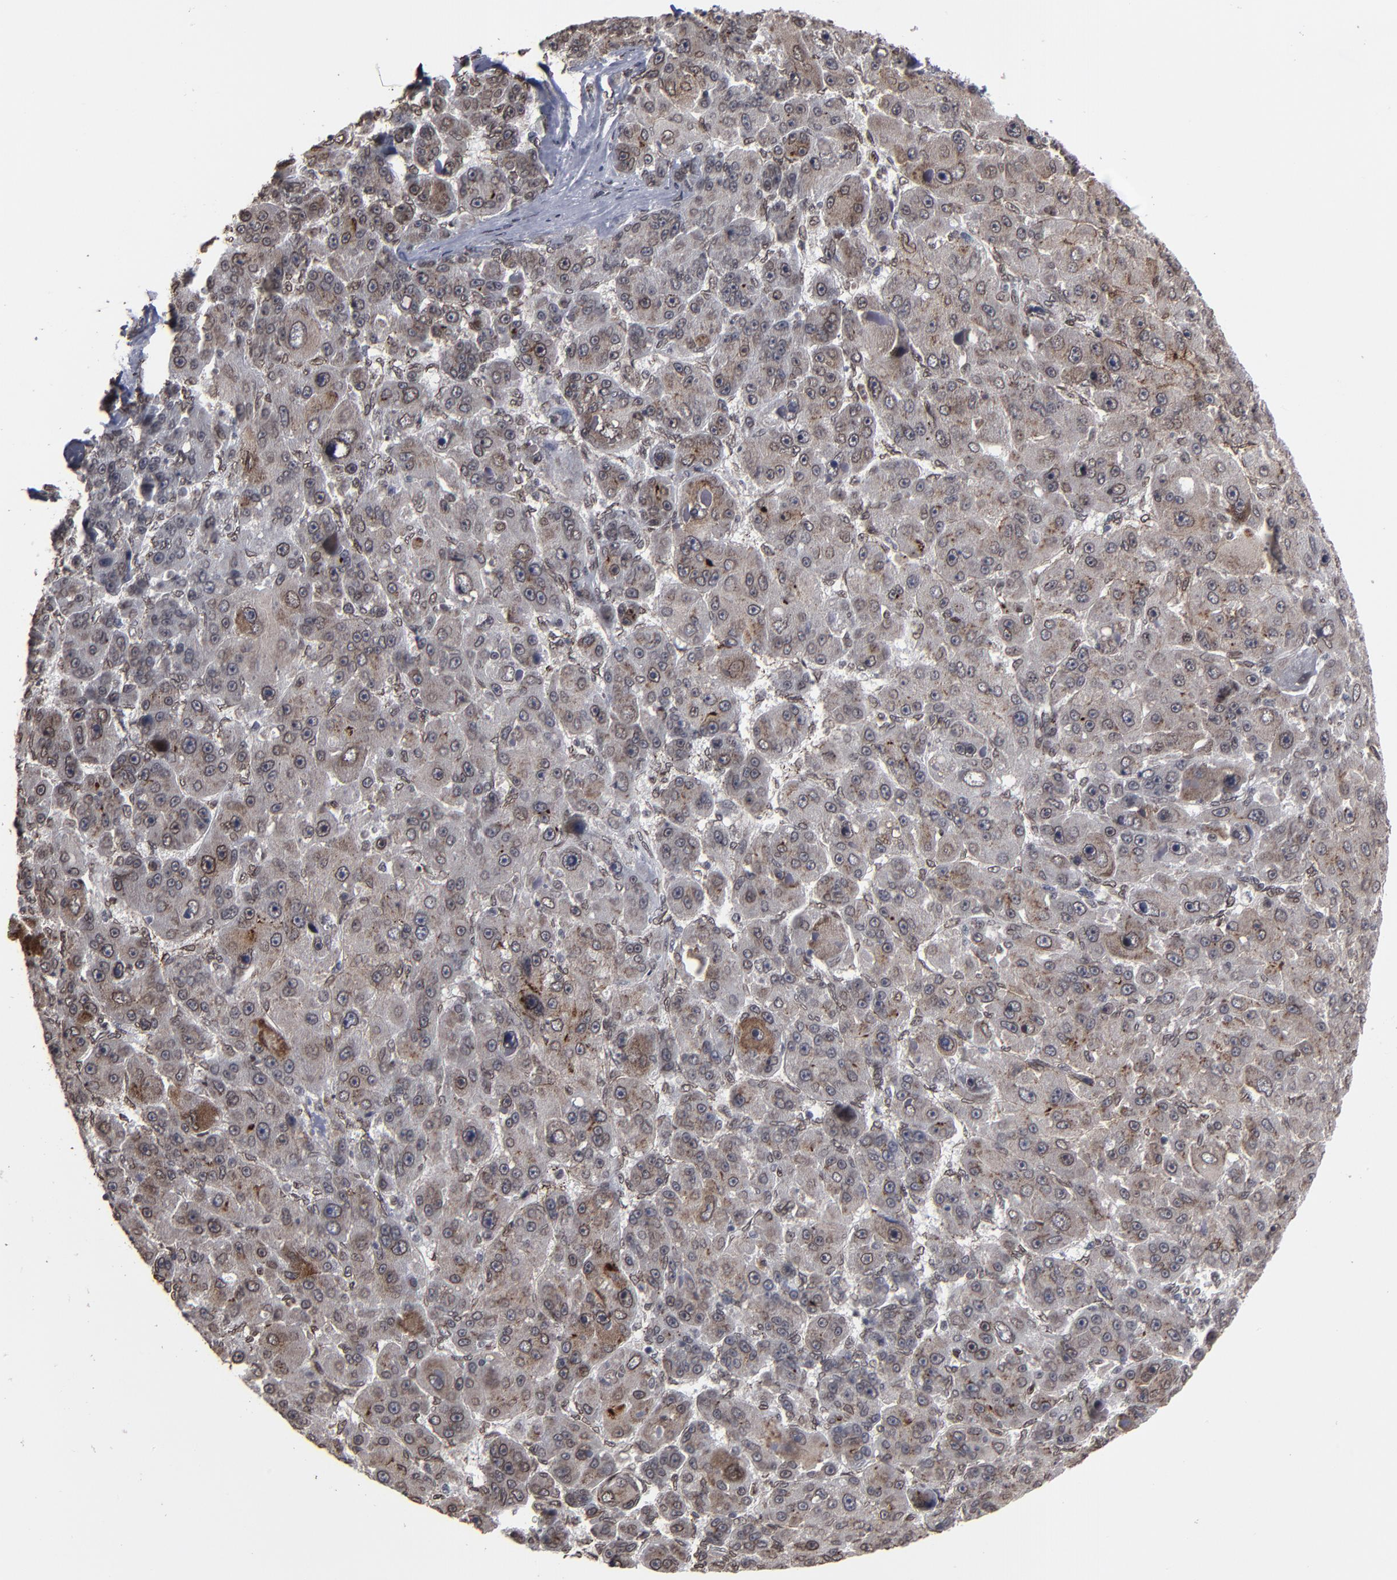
{"staining": {"intensity": "moderate", "quantity": "25%-75%", "location": "cytoplasmic/membranous,nuclear"}, "tissue": "liver cancer", "cell_type": "Tumor cells", "image_type": "cancer", "snomed": [{"axis": "morphology", "description": "Carcinoma, Hepatocellular, NOS"}, {"axis": "topography", "description": "Liver"}], "caption": "A histopathology image showing moderate cytoplasmic/membranous and nuclear expression in about 25%-75% of tumor cells in hepatocellular carcinoma (liver), as visualized by brown immunohistochemical staining.", "gene": "BAZ1A", "patient": {"sex": "male", "age": 76}}